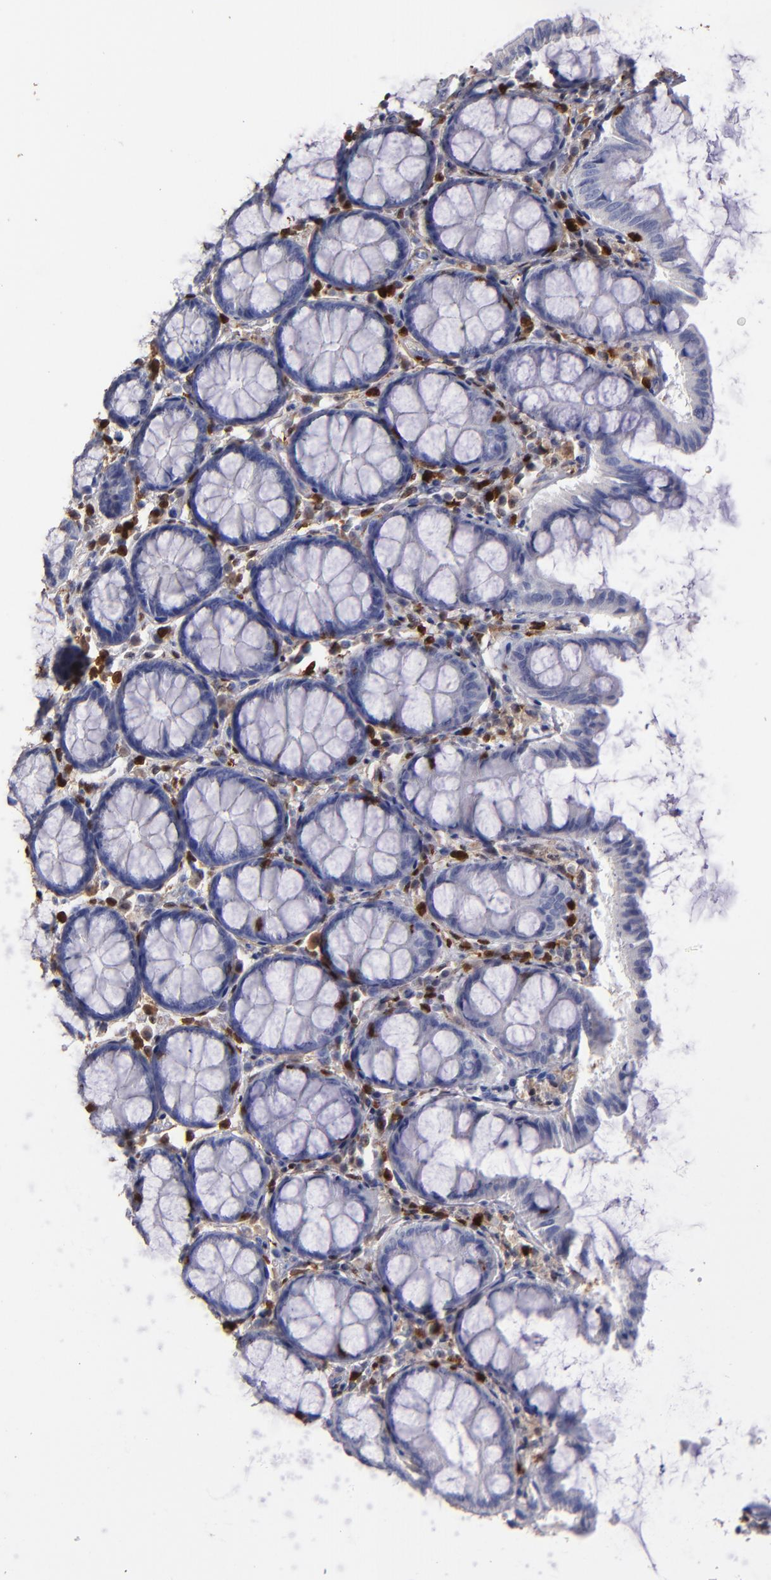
{"staining": {"intensity": "negative", "quantity": "none", "location": "none"}, "tissue": "colon", "cell_type": "Endothelial cells", "image_type": "normal", "snomed": [{"axis": "morphology", "description": "Normal tissue, NOS"}, {"axis": "topography", "description": "Colon"}], "caption": "This is an IHC photomicrograph of benign colon. There is no staining in endothelial cells.", "gene": "S100A4", "patient": {"sex": "female", "age": 61}}